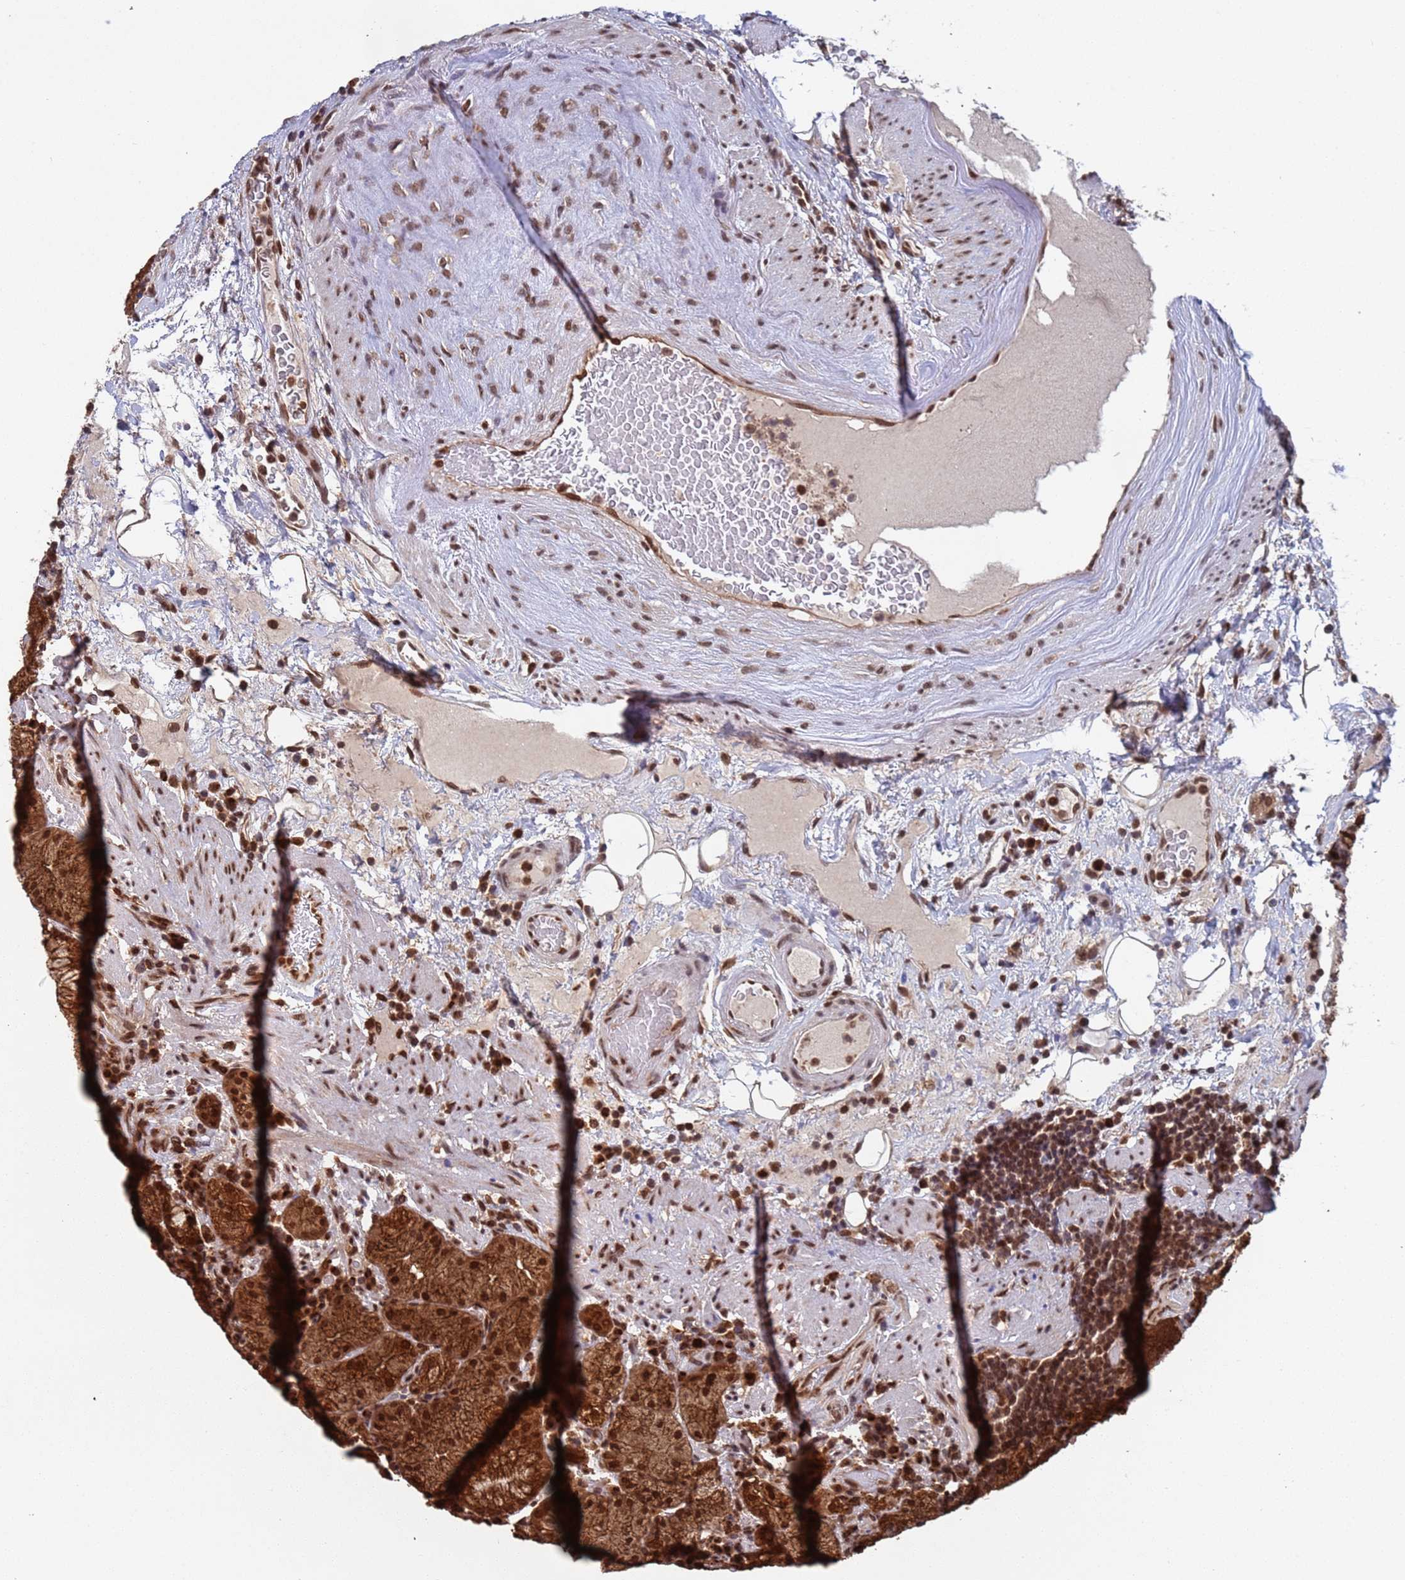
{"staining": {"intensity": "strong", "quantity": ">75%", "location": "cytoplasmic/membranous,nuclear"}, "tissue": "stomach", "cell_type": "Glandular cells", "image_type": "normal", "snomed": [{"axis": "morphology", "description": "Normal tissue, NOS"}, {"axis": "morphology", "description": "Inflammation, NOS"}, {"axis": "topography", "description": "Stomach"}], "caption": "A brown stain labels strong cytoplasmic/membranous,nuclear positivity of a protein in glandular cells of unremarkable human stomach. Nuclei are stained in blue.", "gene": "FUBP3", "patient": {"sex": "male", "age": 79}}